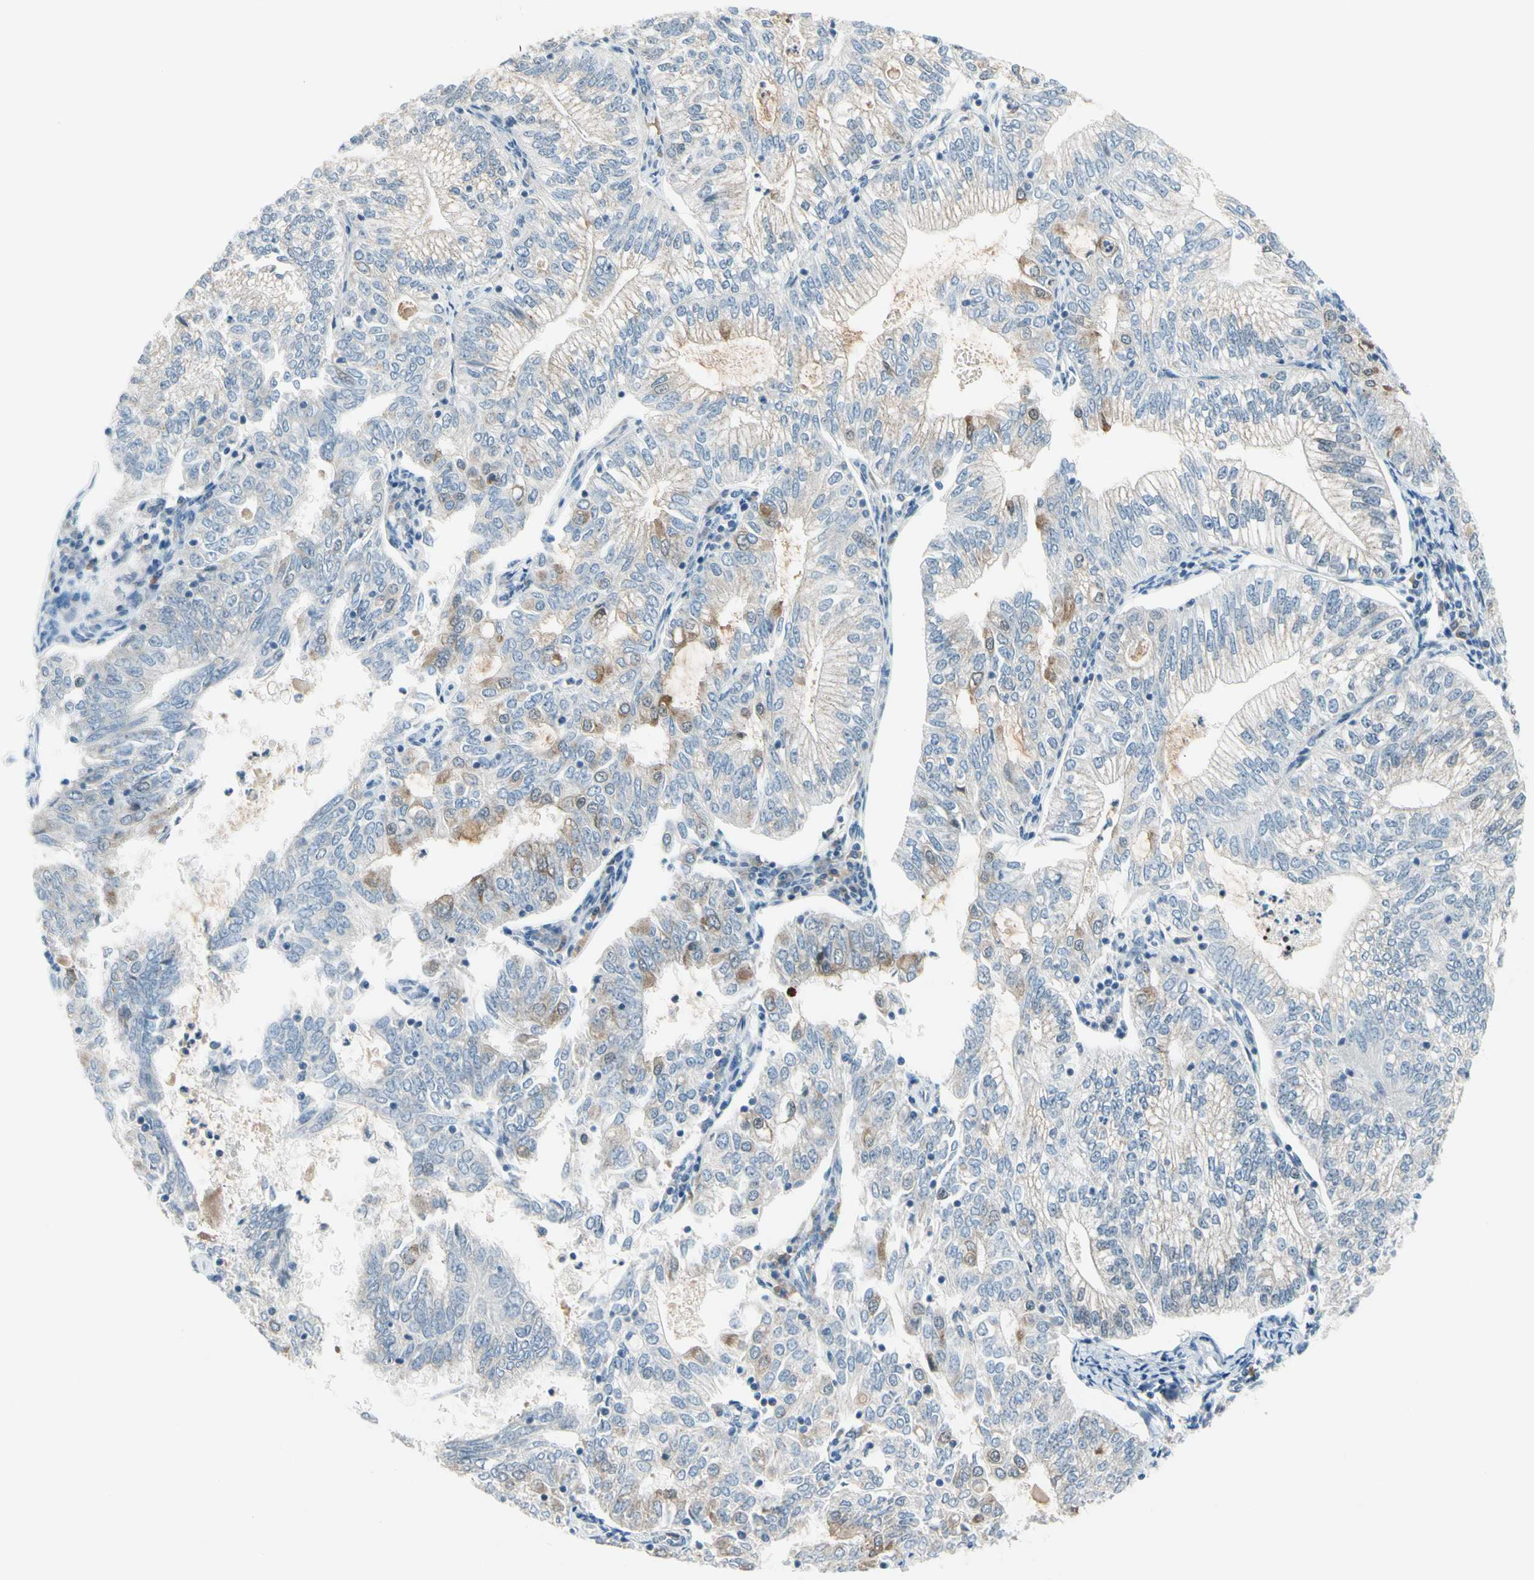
{"staining": {"intensity": "moderate", "quantity": "<25%", "location": "cytoplasmic/membranous,nuclear"}, "tissue": "endometrial cancer", "cell_type": "Tumor cells", "image_type": "cancer", "snomed": [{"axis": "morphology", "description": "Adenocarcinoma, NOS"}, {"axis": "topography", "description": "Endometrium"}], "caption": "Brown immunohistochemical staining in human endometrial cancer (adenocarcinoma) exhibits moderate cytoplasmic/membranous and nuclear positivity in about <25% of tumor cells.", "gene": "CFAP36", "patient": {"sex": "female", "age": 69}}